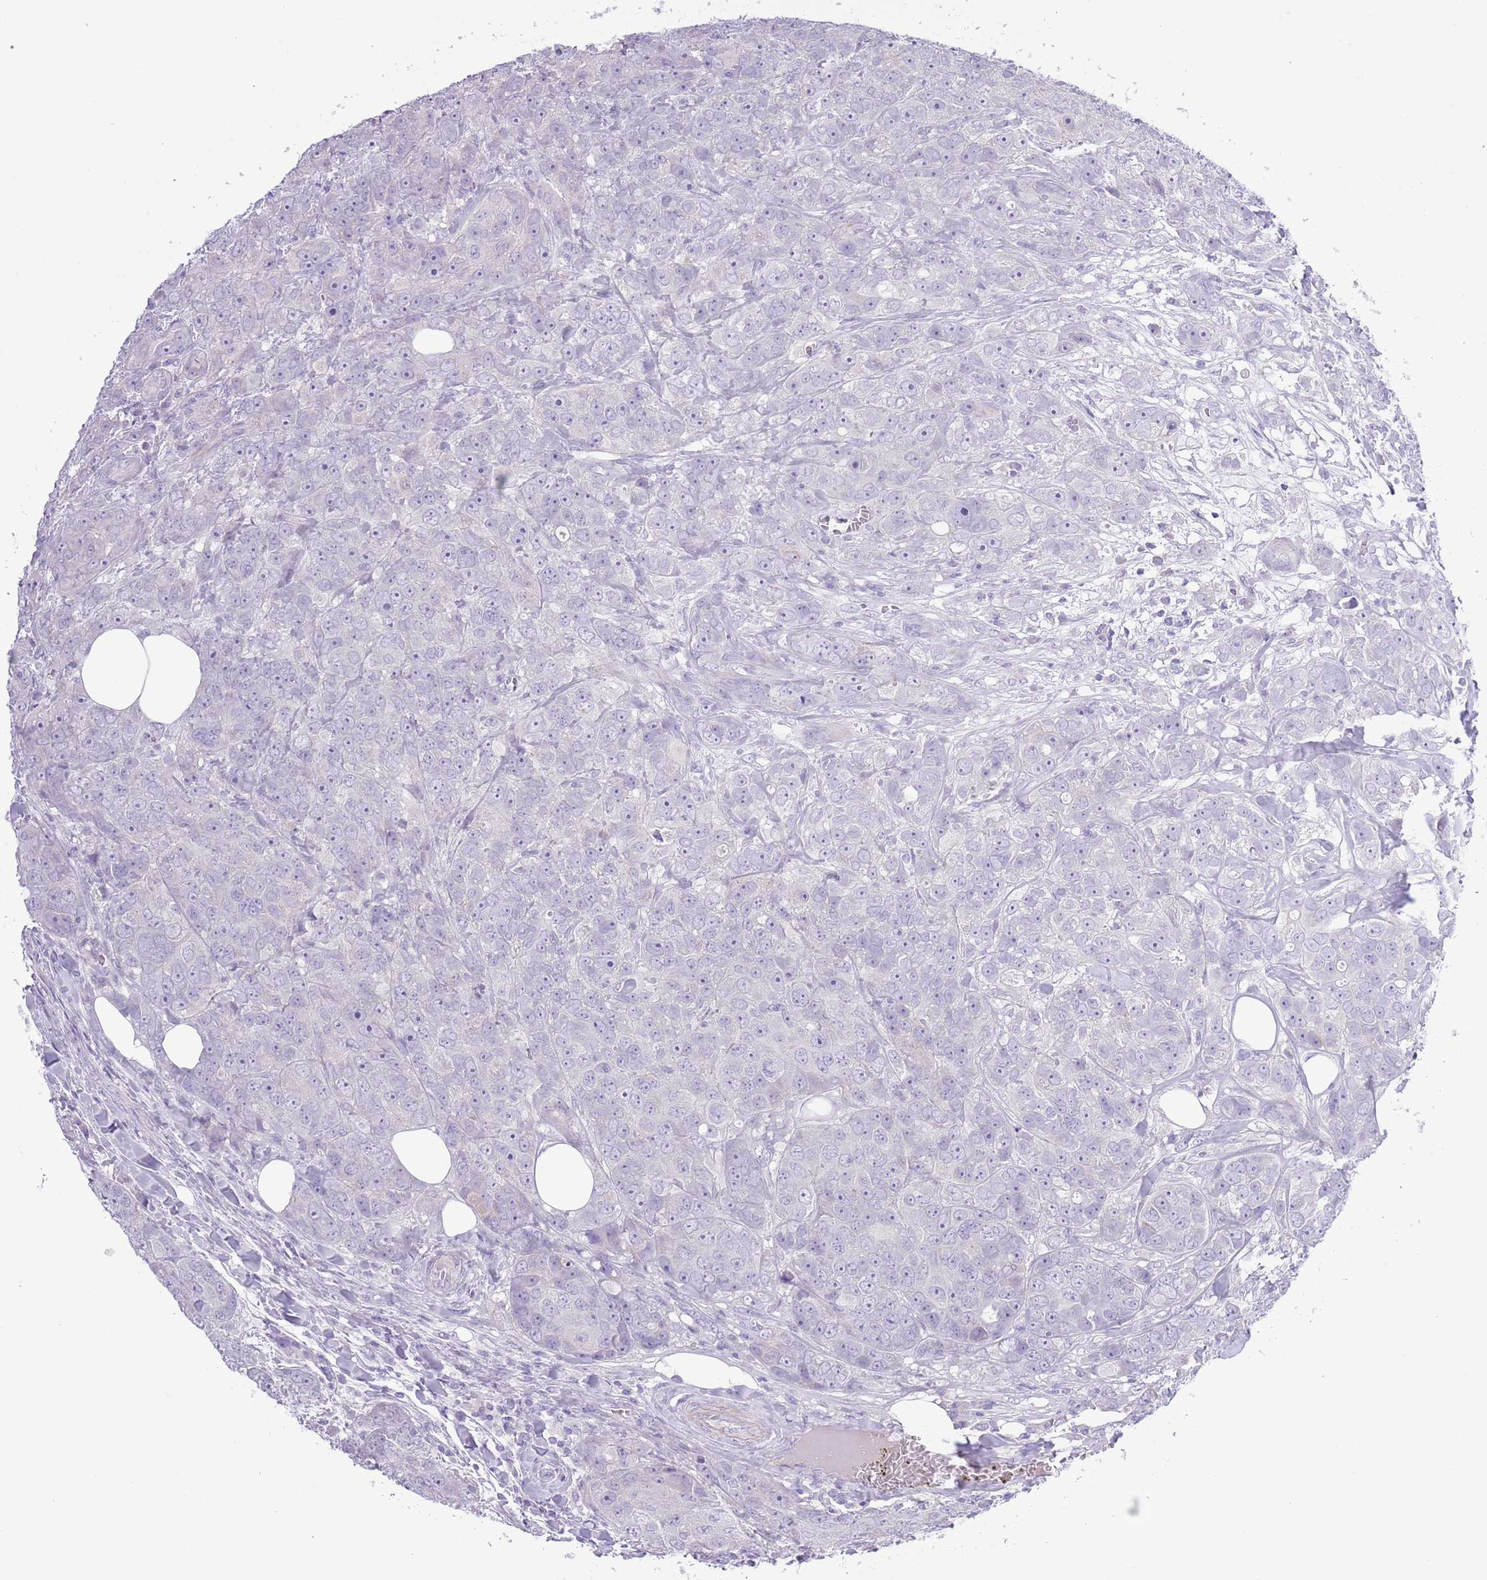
{"staining": {"intensity": "negative", "quantity": "none", "location": "none"}, "tissue": "breast cancer", "cell_type": "Tumor cells", "image_type": "cancer", "snomed": [{"axis": "morphology", "description": "Duct carcinoma"}, {"axis": "topography", "description": "Breast"}], "caption": "DAB immunohistochemical staining of human breast cancer (intraductal carcinoma) displays no significant staining in tumor cells. (DAB (3,3'-diaminobenzidine) immunohistochemistry (IHC), high magnification).", "gene": "OR6M1", "patient": {"sex": "female", "age": 43}}